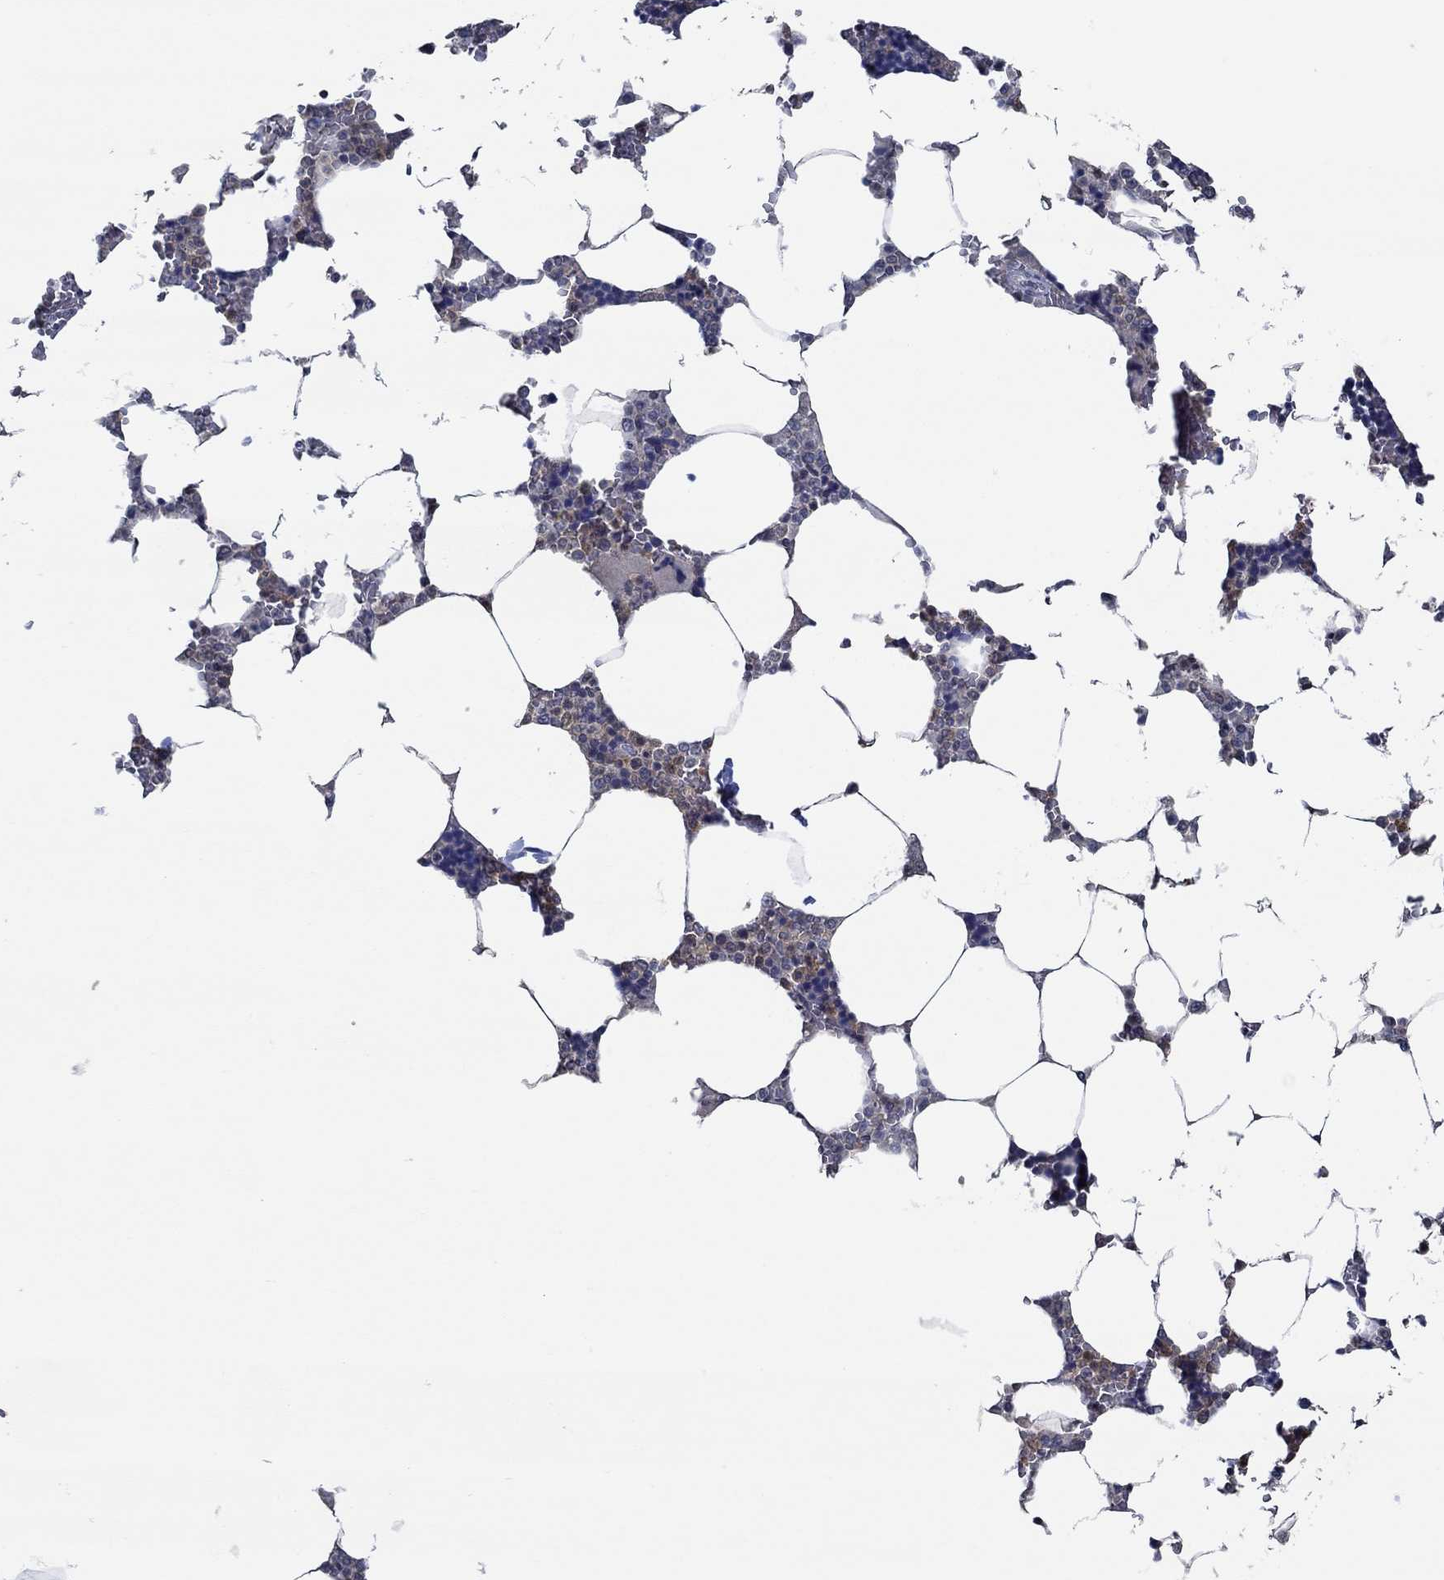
{"staining": {"intensity": "weak", "quantity": "25%-75%", "location": "cytoplasmic/membranous"}, "tissue": "bone marrow", "cell_type": "Hematopoietic cells", "image_type": "normal", "snomed": [{"axis": "morphology", "description": "Normal tissue, NOS"}, {"axis": "topography", "description": "Bone marrow"}], "caption": "Brown immunohistochemical staining in normal human bone marrow exhibits weak cytoplasmic/membranous positivity in approximately 25%-75% of hematopoietic cells. The protein is stained brown, and the nuclei are stained in blue (DAB IHC with brightfield microscopy, high magnification).", "gene": "DACT1", "patient": {"sex": "male", "age": 63}}